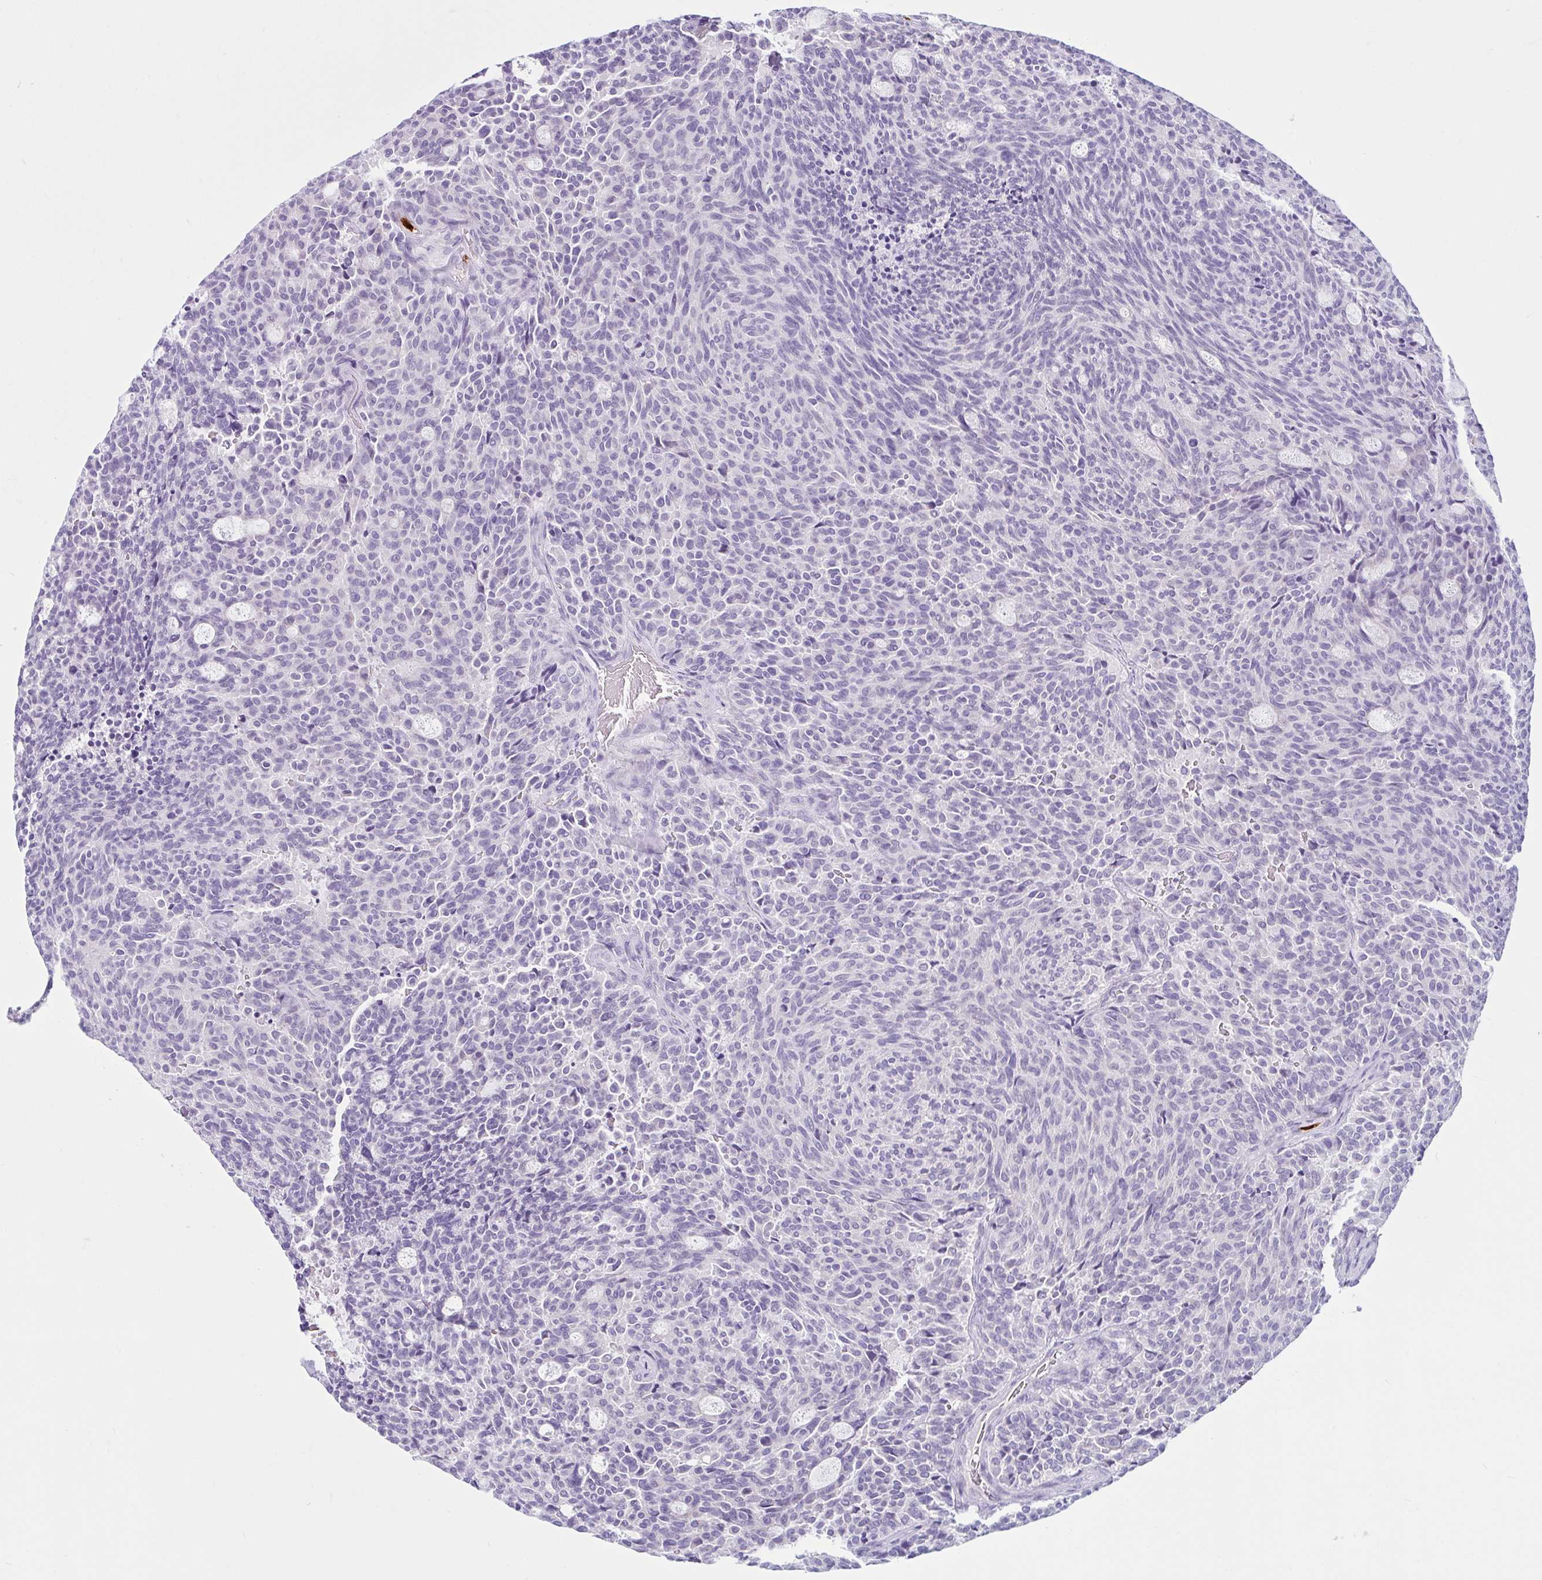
{"staining": {"intensity": "negative", "quantity": "none", "location": "none"}, "tissue": "carcinoid", "cell_type": "Tumor cells", "image_type": "cancer", "snomed": [{"axis": "morphology", "description": "Carcinoid, malignant, NOS"}, {"axis": "topography", "description": "Pancreas"}], "caption": "Tumor cells are negative for brown protein staining in carcinoid. (Brightfield microscopy of DAB (3,3'-diaminobenzidine) IHC at high magnification).", "gene": "CEP120", "patient": {"sex": "female", "age": 54}}